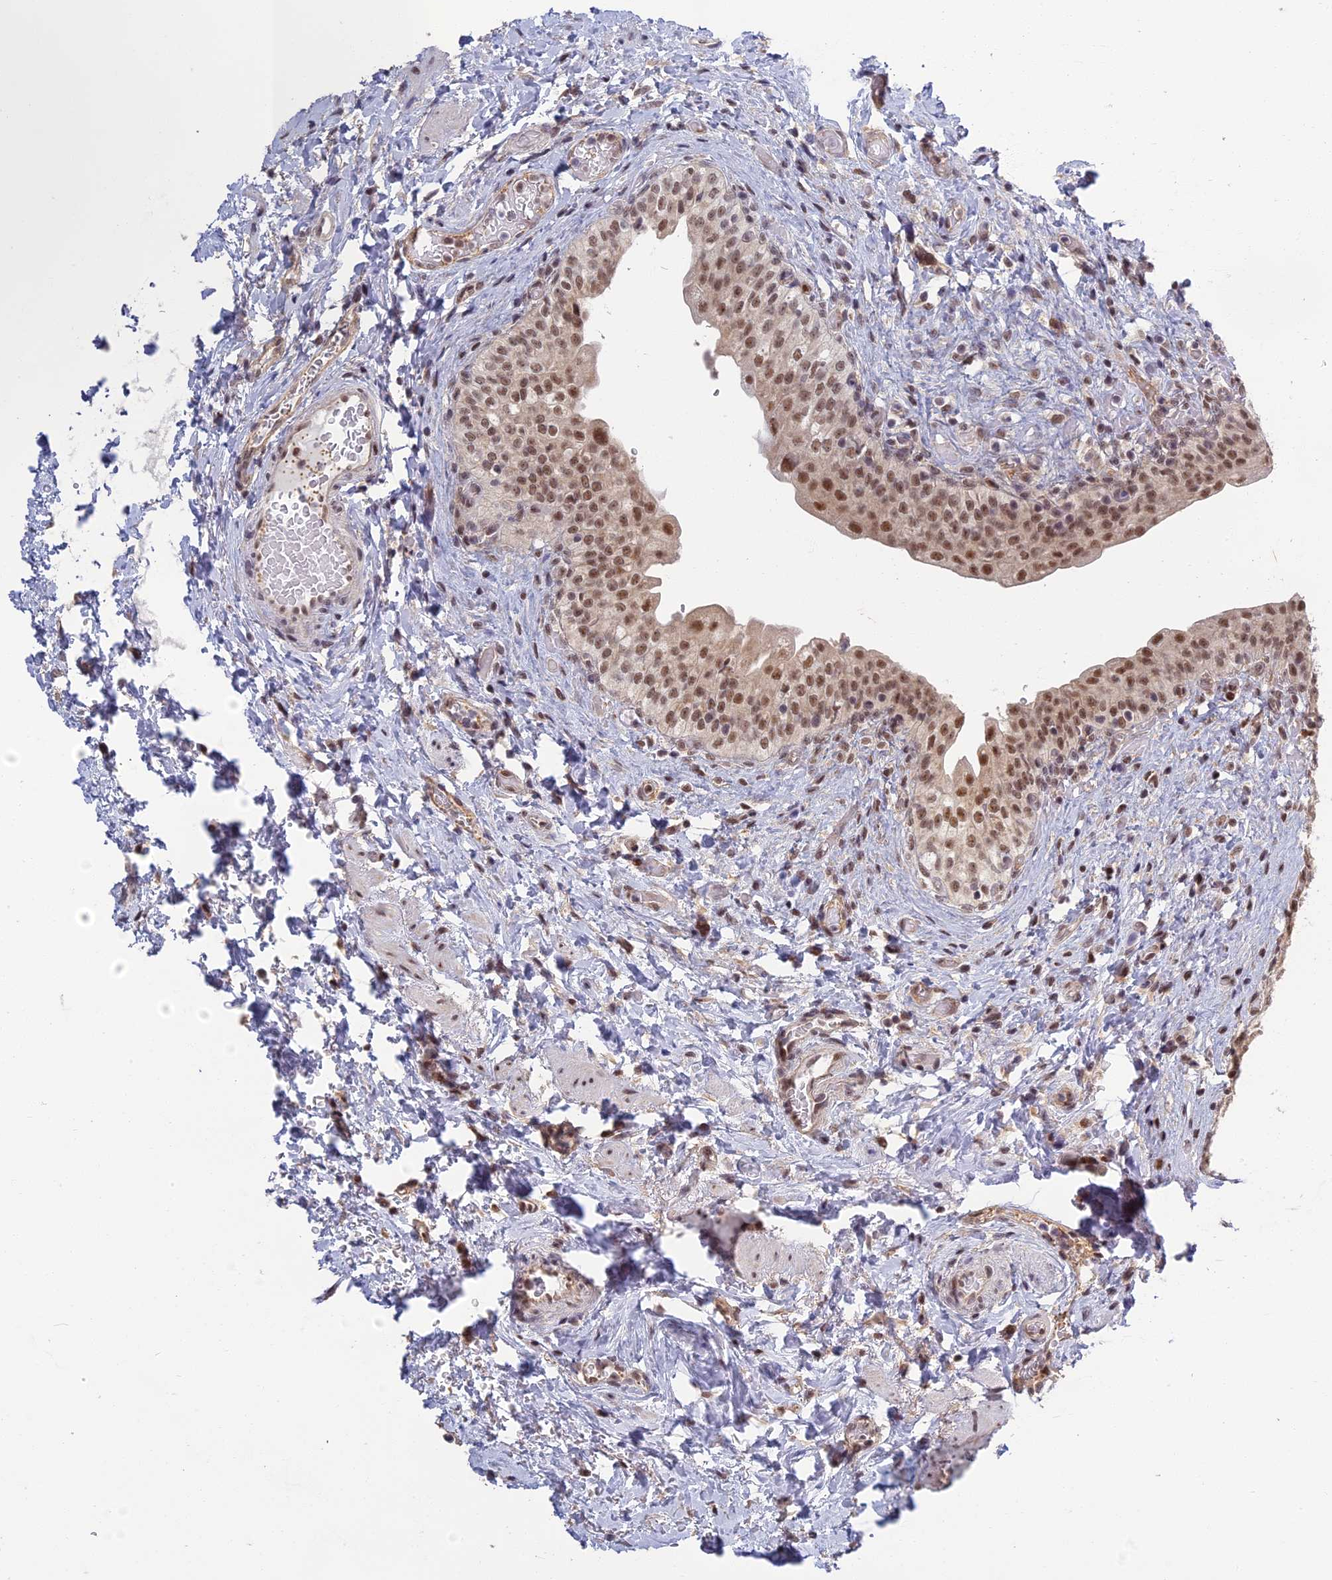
{"staining": {"intensity": "moderate", "quantity": ">75%", "location": "nuclear"}, "tissue": "urinary bladder", "cell_type": "Urothelial cells", "image_type": "normal", "snomed": [{"axis": "morphology", "description": "Normal tissue, NOS"}, {"axis": "topography", "description": "Urinary bladder"}], "caption": "An image of urinary bladder stained for a protein exhibits moderate nuclear brown staining in urothelial cells.", "gene": "MORF4L1", "patient": {"sex": "male", "age": 69}}